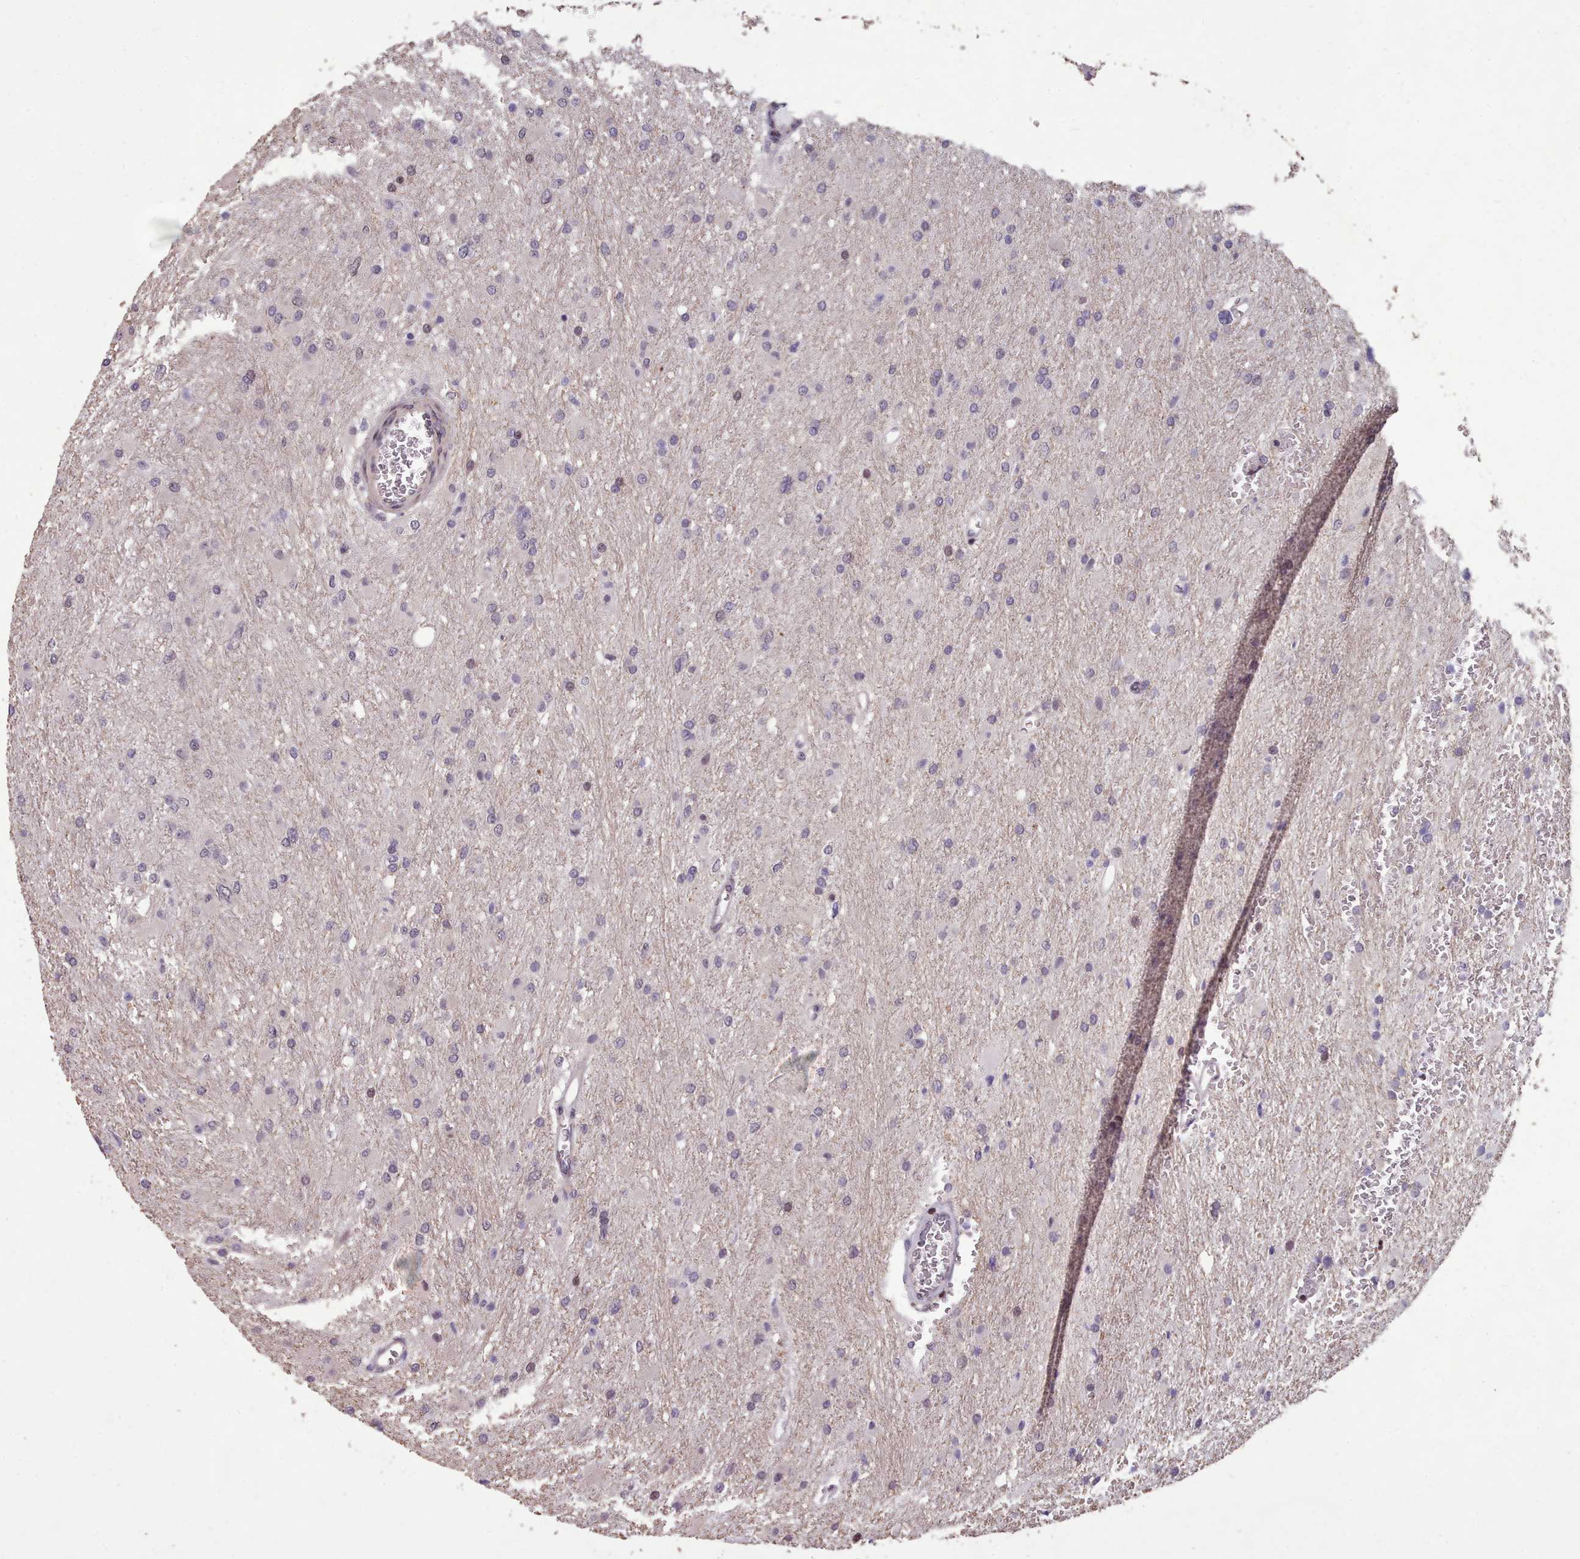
{"staining": {"intensity": "negative", "quantity": "none", "location": "none"}, "tissue": "glioma", "cell_type": "Tumor cells", "image_type": "cancer", "snomed": [{"axis": "morphology", "description": "Glioma, malignant, High grade"}, {"axis": "topography", "description": "Cerebral cortex"}], "caption": "Human glioma stained for a protein using IHC displays no staining in tumor cells.", "gene": "ENSA", "patient": {"sex": "female", "age": 36}}